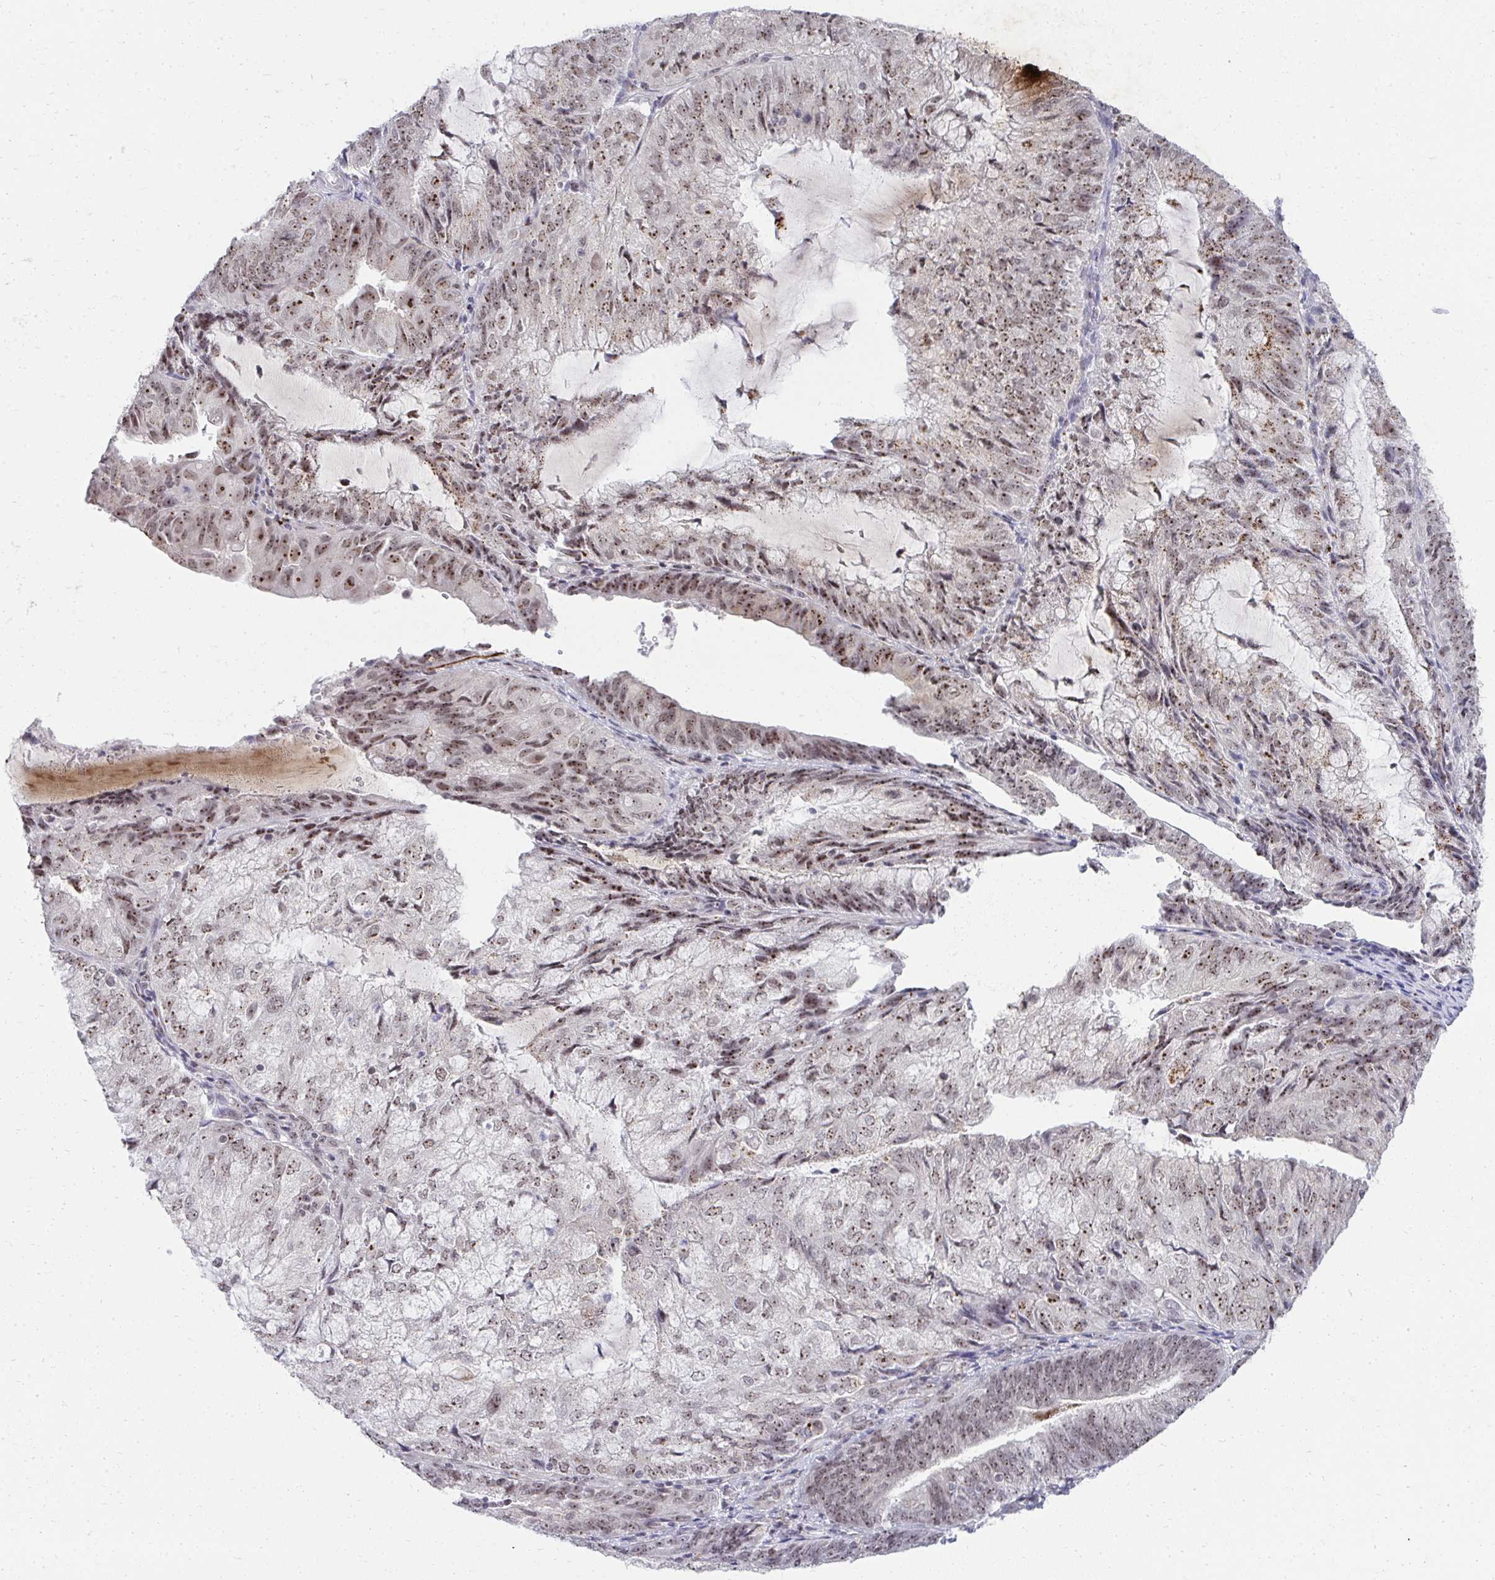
{"staining": {"intensity": "moderate", "quantity": "25%-75%", "location": "nuclear"}, "tissue": "endometrial cancer", "cell_type": "Tumor cells", "image_type": "cancer", "snomed": [{"axis": "morphology", "description": "Adenocarcinoma, NOS"}, {"axis": "topography", "description": "Endometrium"}], "caption": "About 25%-75% of tumor cells in human endometrial adenocarcinoma exhibit moderate nuclear protein staining as visualized by brown immunohistochemical staining.", "gene": "HIRA", "patient": {"sex": "female", "age": 81}}